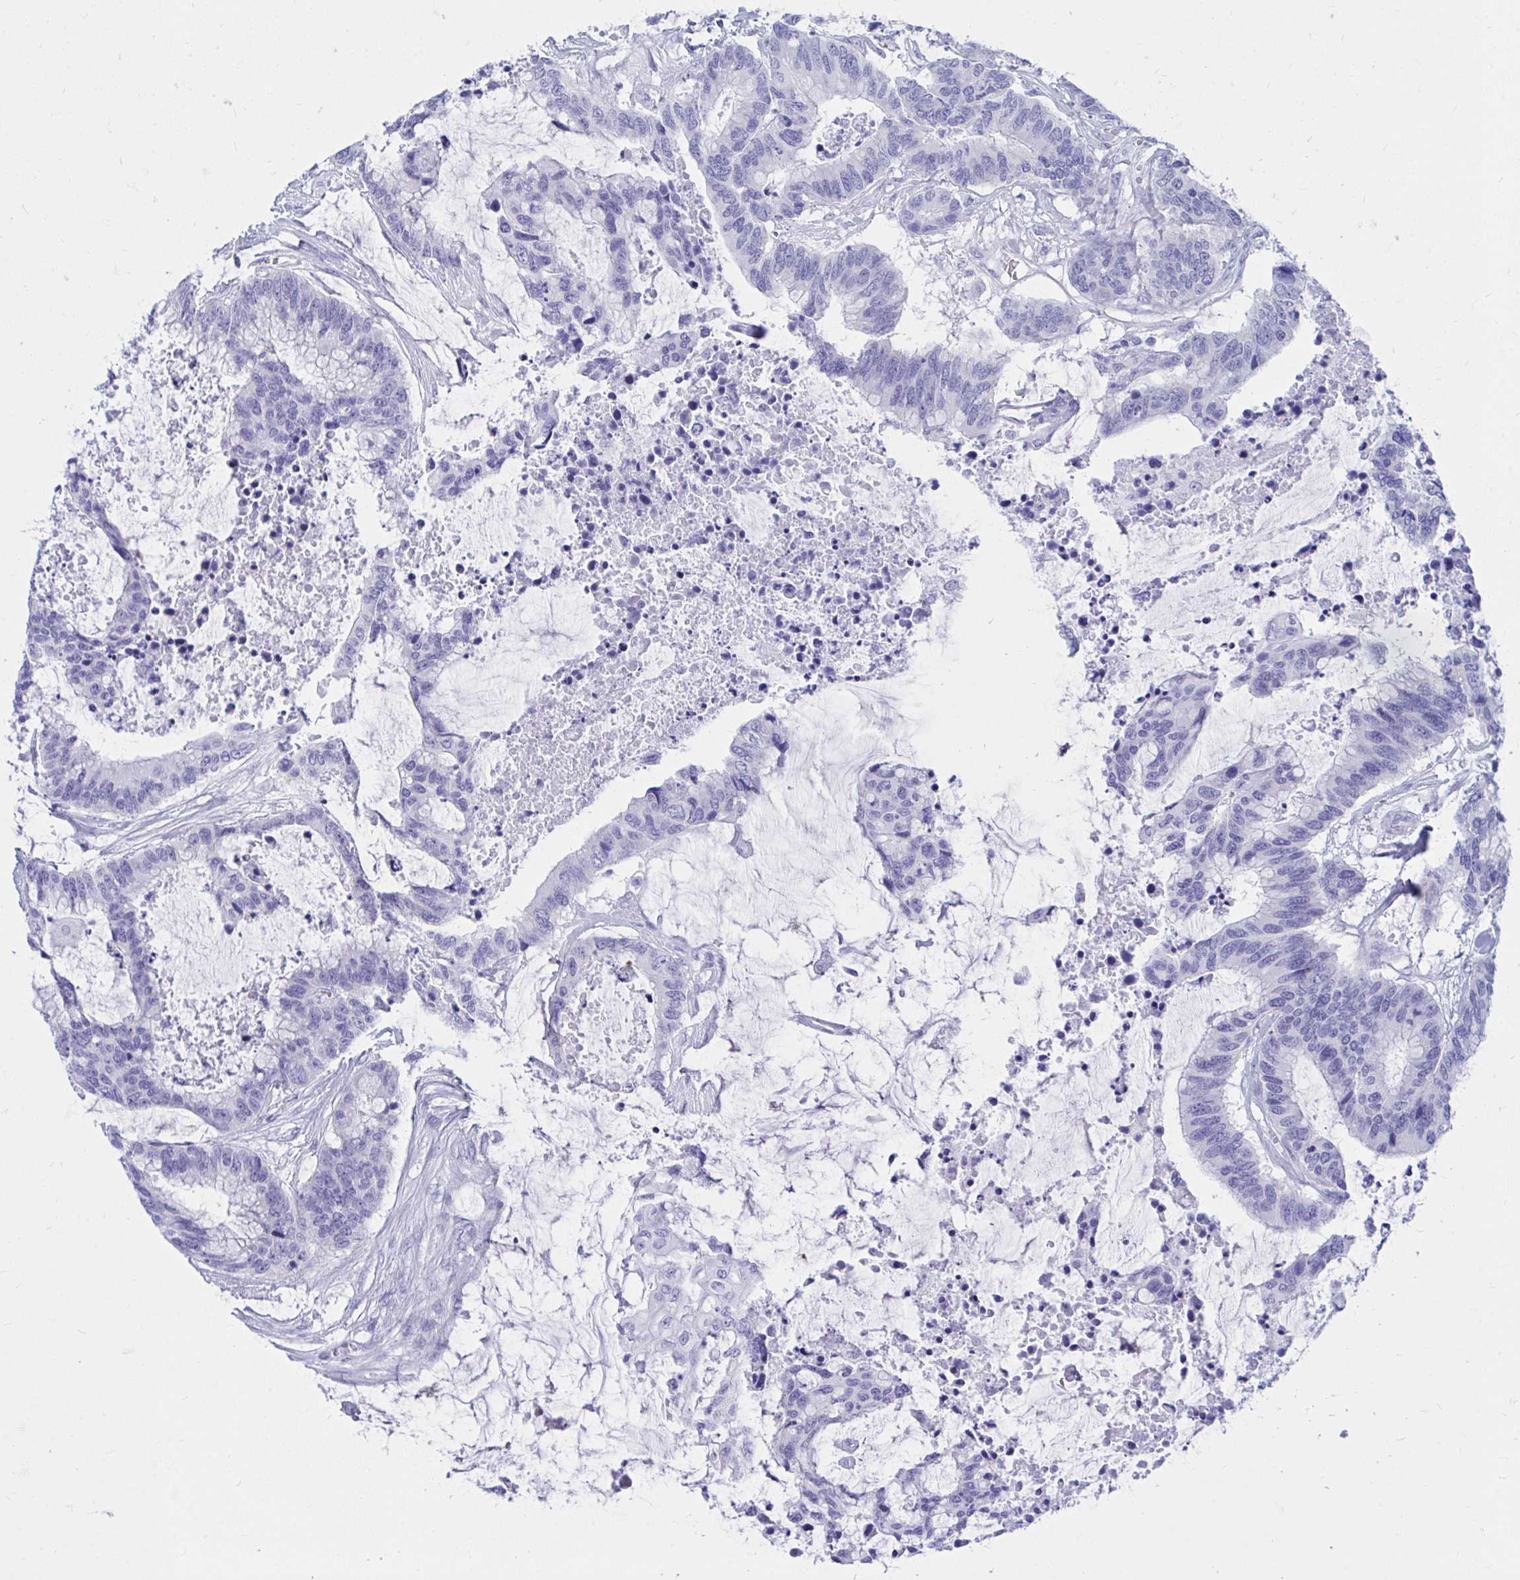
{"staining": {"intensity": "negative", "quantity": "none", "location": "none"}, "tissue": "colorectal cancer", "cell_type": "Tumor cells", "image_type": "cancer", "snomed": [{"axis": "morphology", "description": "Adenocarcinoma, NOS"}, {"axis": "topography", "description": "Rectum"}], "caption": "A micrograph of colorectal adenocarcinoma stained for a protein reveals no brown staining in tumor cells.", "gene": "SHISA8", "patient": {"sex": "female", "age": 59}}